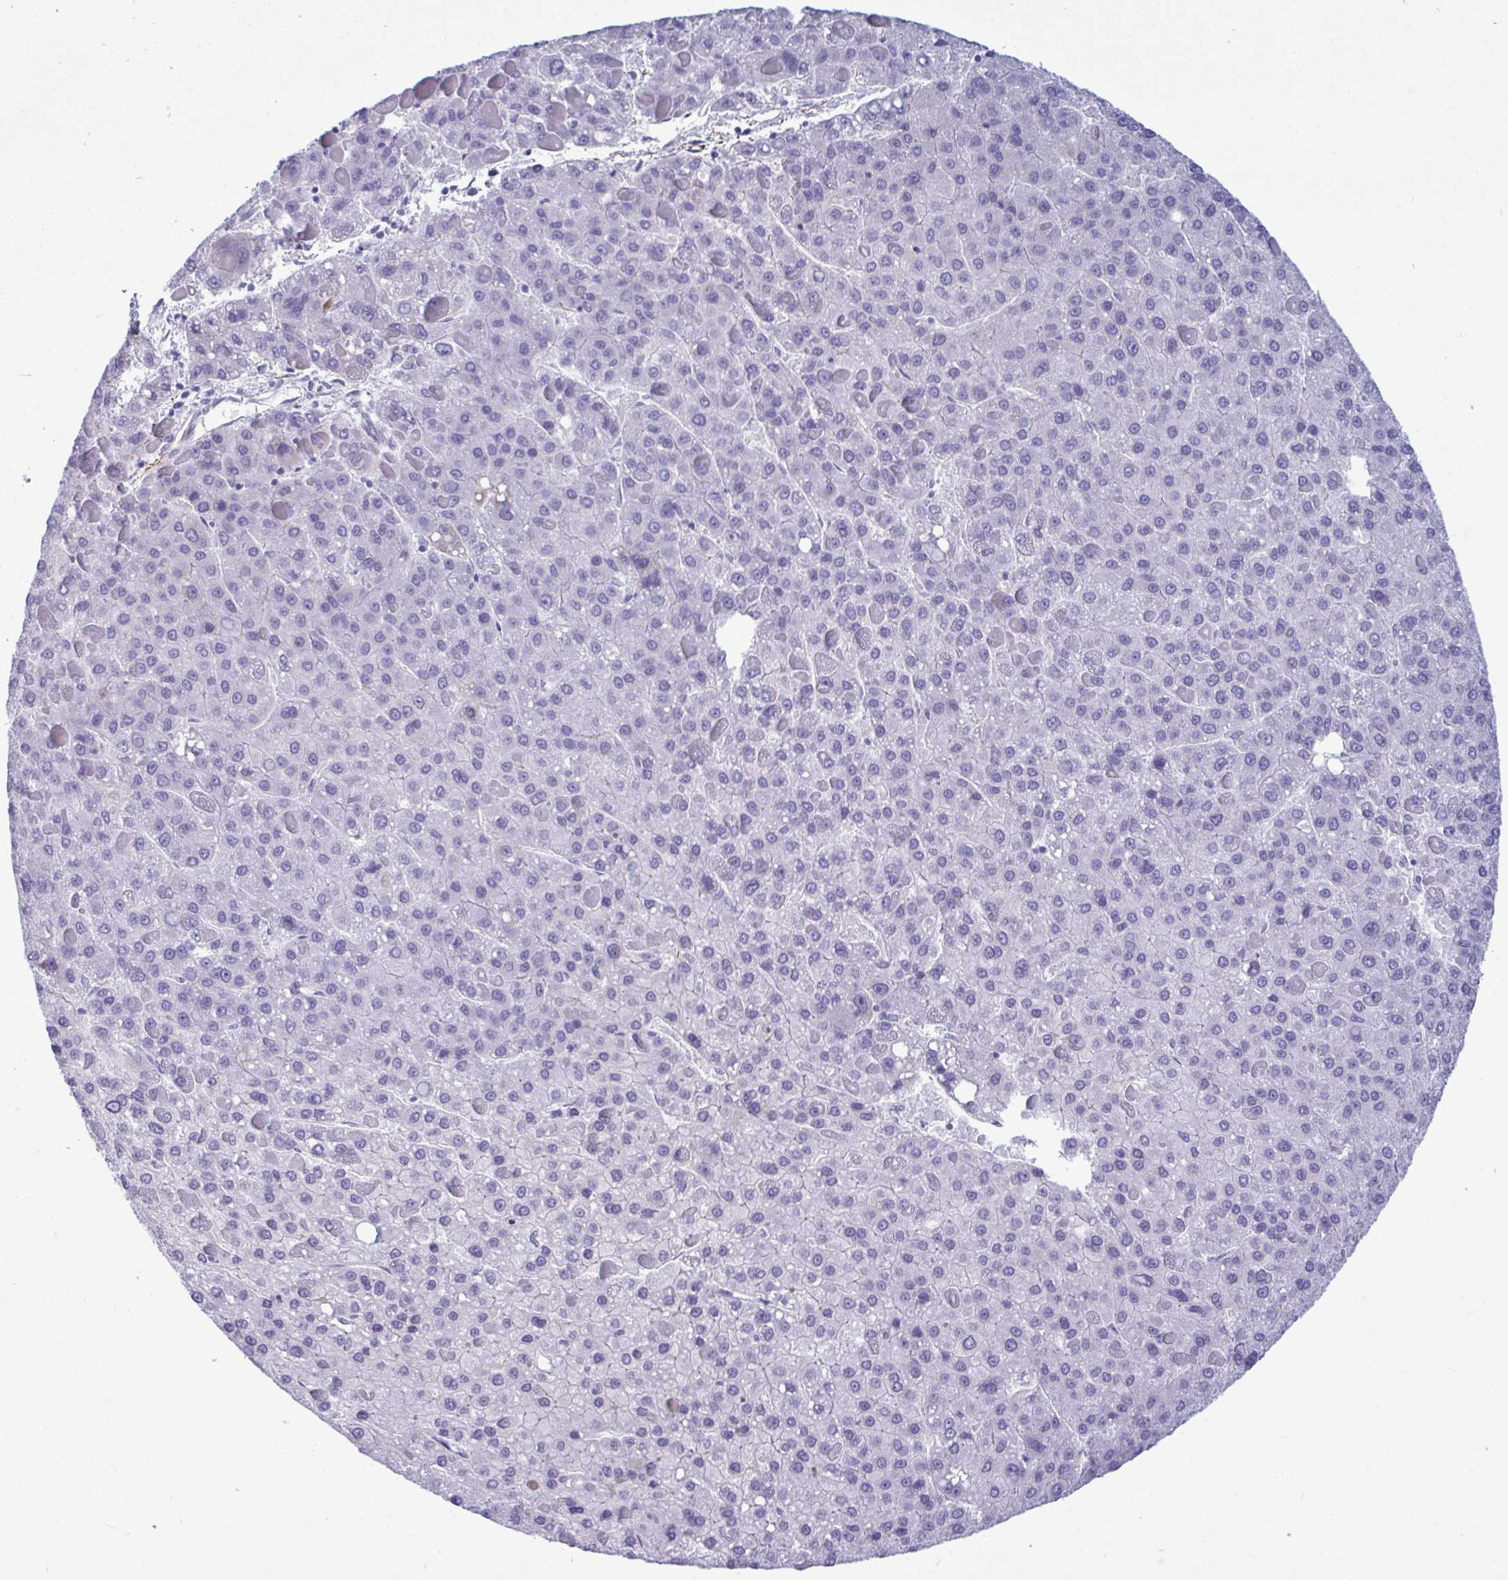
{"staining": {"intensity": "negative", "quantity": "none", "location": "none"}, "tissue": "liver cancer", "cell_type": "Tumor cells", "image_type": "cancer", "snomed": [{"axis": "morphology", "description": "Carcinoma, Hepatocellular, NOS"}, {"axis": "topography", "description": "Liver"}], "caption": "DAB (3,3'-diaminobenzidine) immunohistochemical staining of liver cancer reveals no significant positivity in tumor cells. The staining was performed using DAB to visualize the protein expression in brown, while the nuclei were stained in blue with hematoxylin (Magnification: 20x).", "gene": "MYH10", "patient": {"sex": "female", "age": 82}}